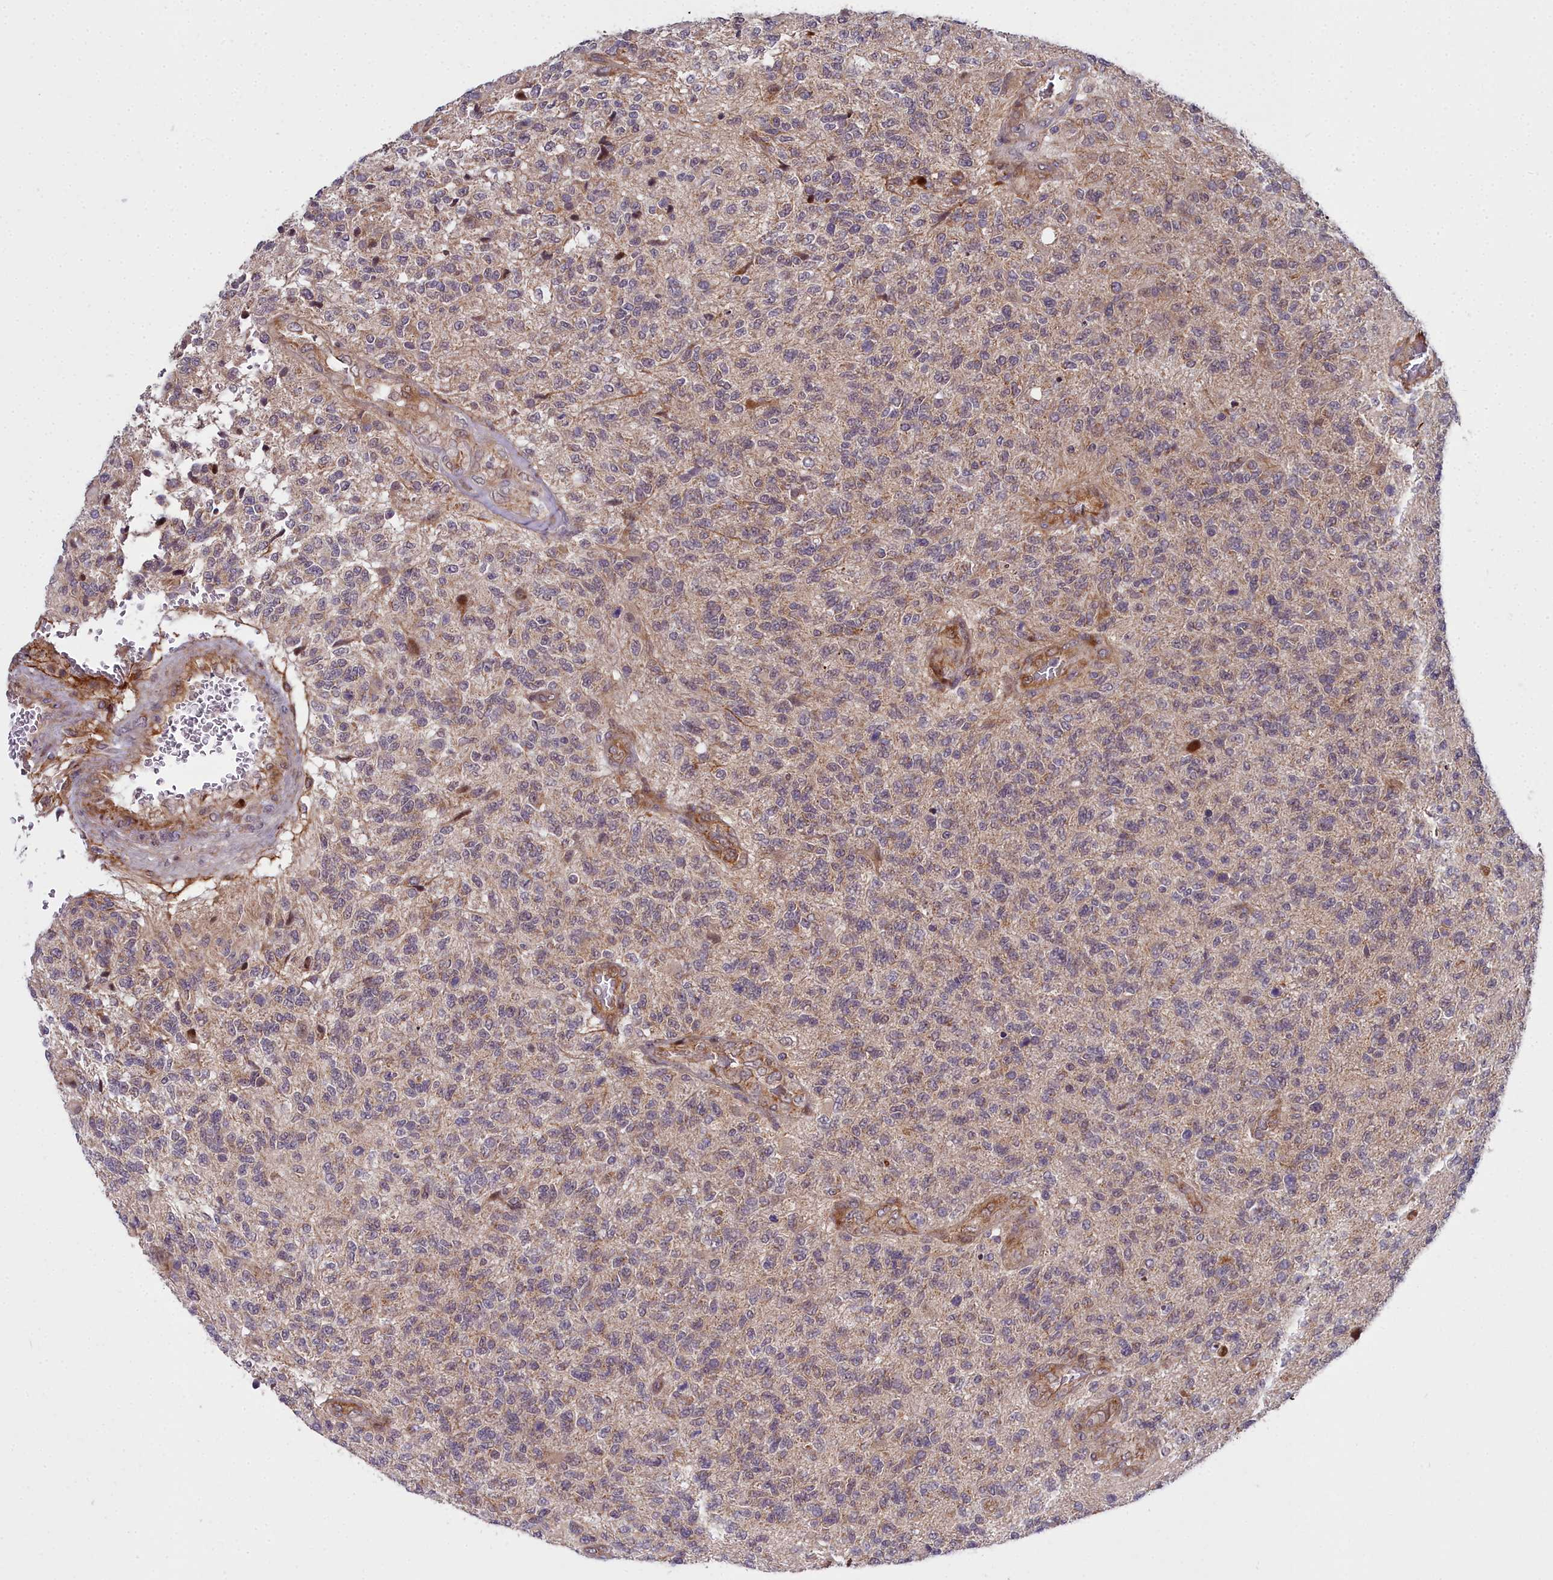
{"staining": {"intensity": "weak", "quantity": "<25%", "location": "cytoplasmic/membranous"}, "tissue": "glioma", "cell_type": "Tumor cells", "image_type": "cancer", "snomed": [{"axis": "morphology", "description": "Glioma, malignant, High grade"}, {"axis": "topography", "description": "Brain"}], "caption": "Immunohistochemistry image of human glioma stained for a protein (brown), which exhibits no positivity in tumor cells.", "gene": "MRPS11", "patient": {"sex": "male", "age": 56}}